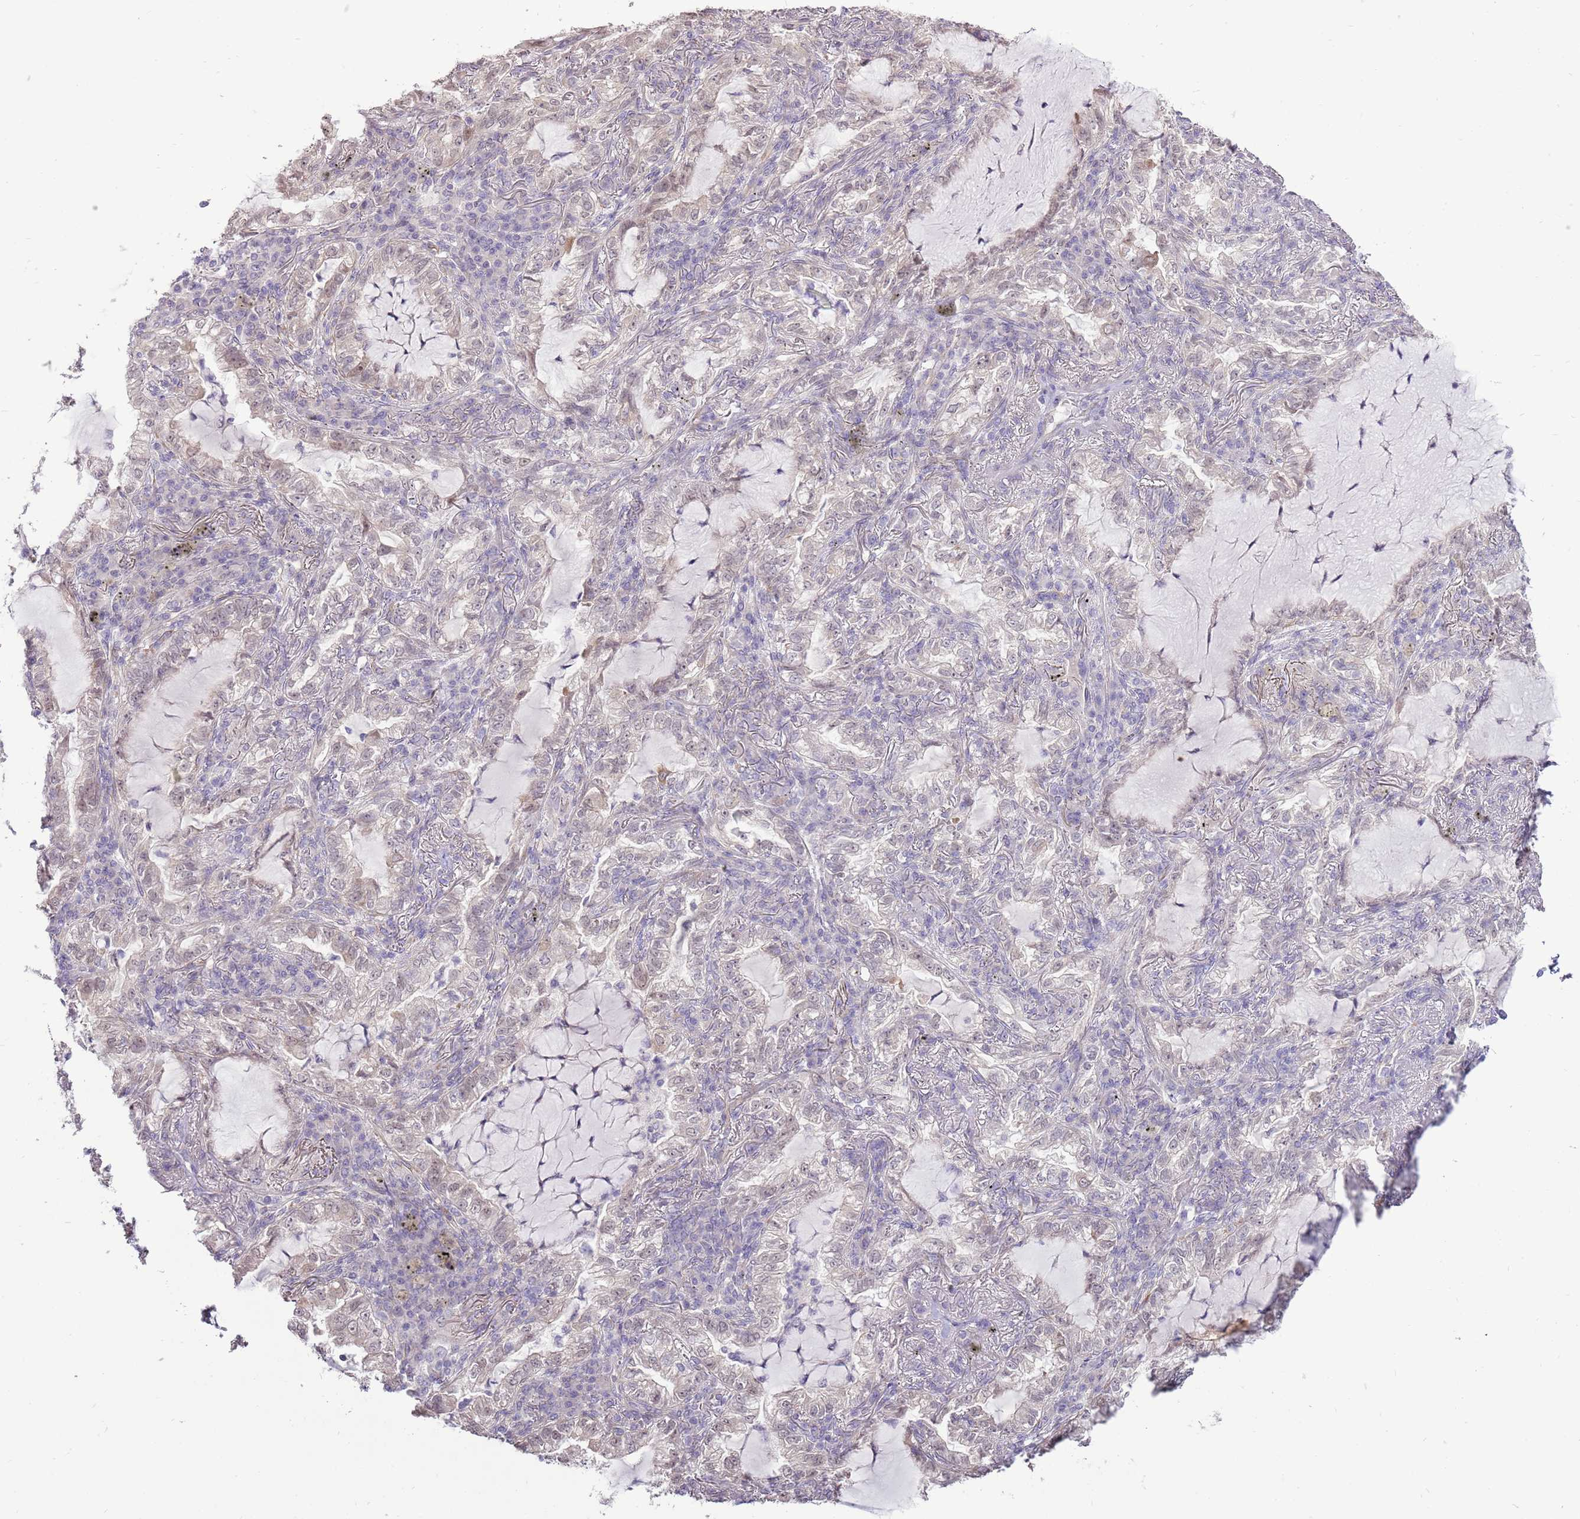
{"staining": {"intensity": "negative", "quantity": "none", "location": "none"}, "tissue": "lung cancer", "cell_type": "Tumor cells", "image_type": "cancer", "snomed": [{"axis": "morphology", "description": "Adenocarcinoma, NOS"}, {"axis": "topography", "description": "Lung"}], "caption": "Tumor cells are negative for protein expression in human lung cancer.", "gene": "UGGT2", "patient": {"sex": "female", "age": 73}}